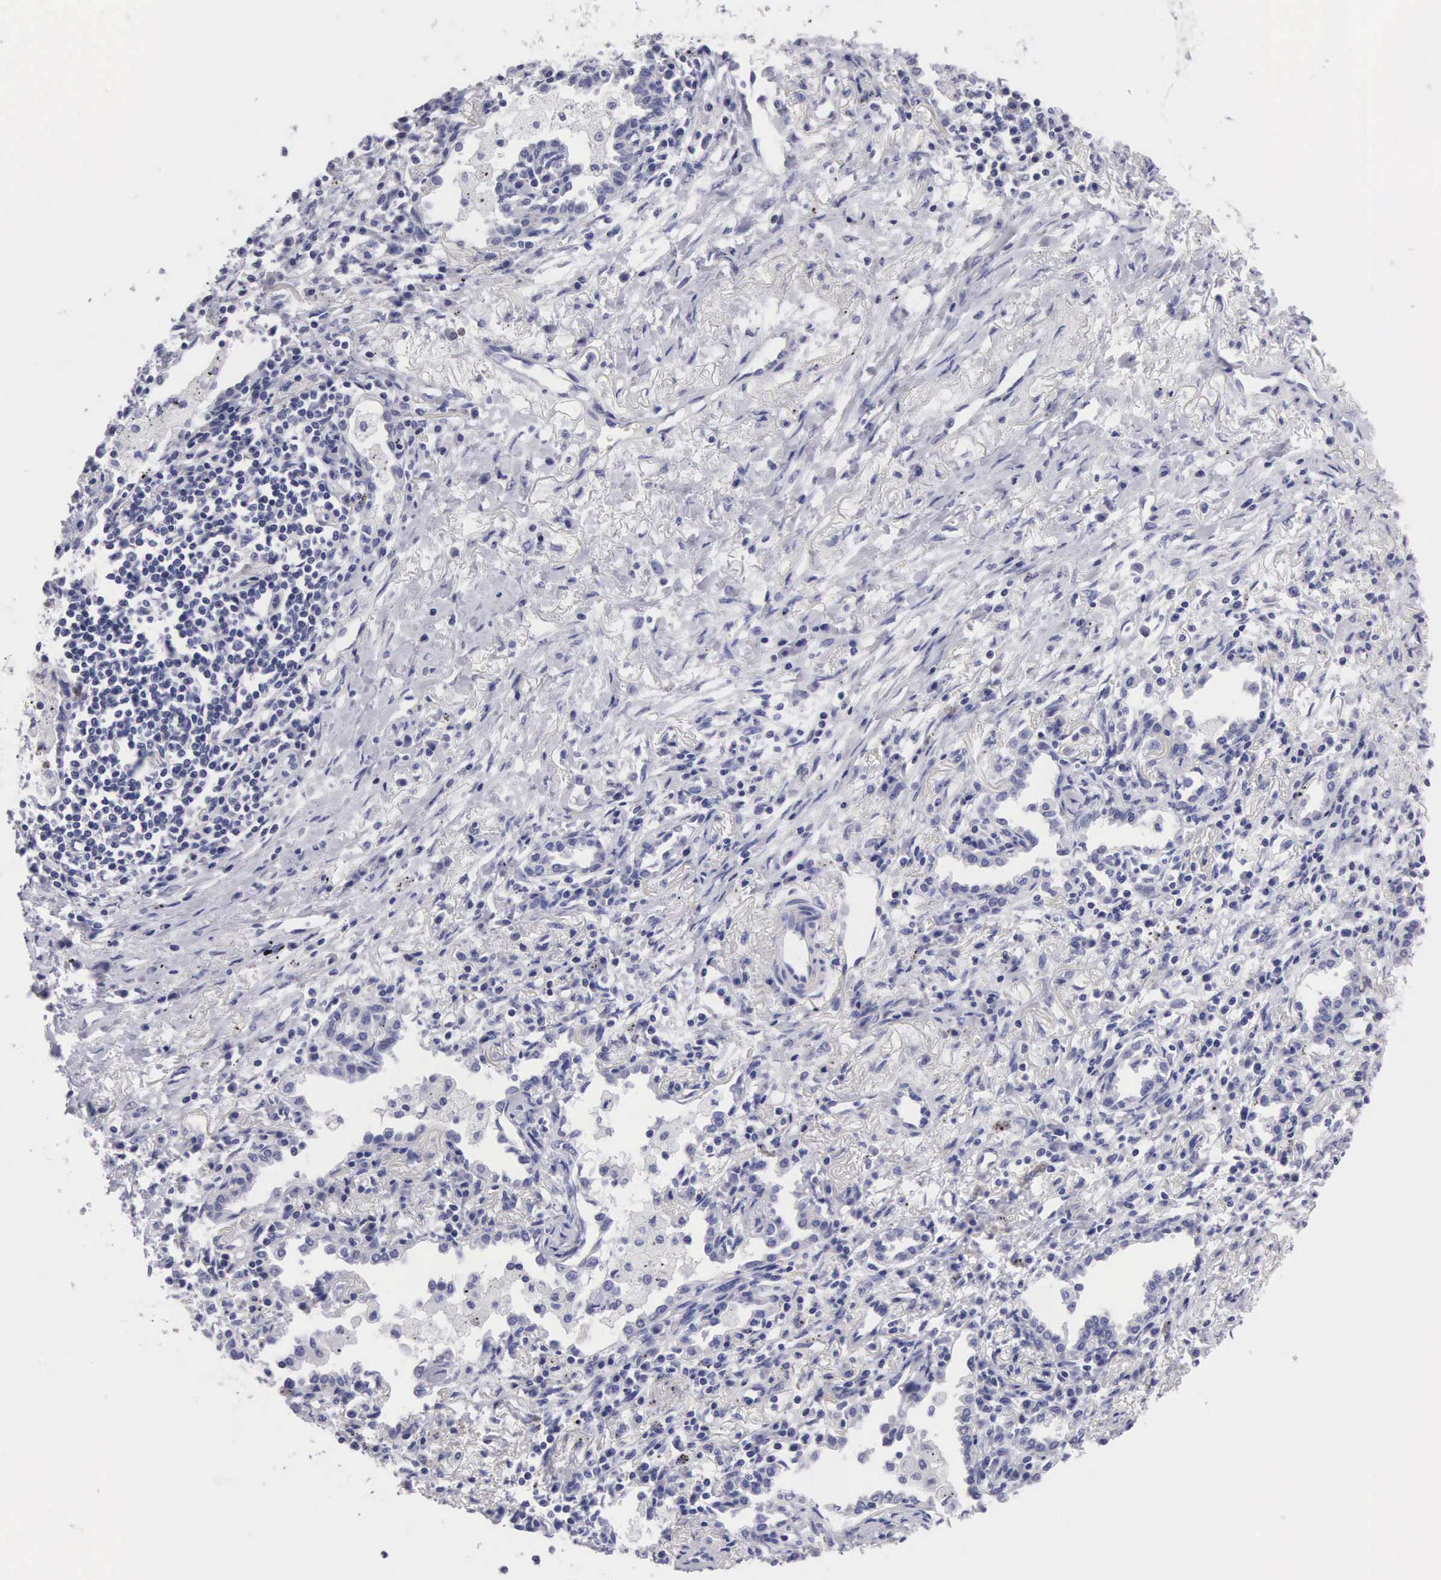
{"staining": {"intensity": "negative", "quantity": "none", "location": "none"}, "tissue": "lung cancer", "cell_type": "Tumor cells", "image_type": "cancer", "snomed": [{"axis": "morphology", "description": "Adenocarcinoma, NOS"}, {"axis": "topography", "description": "Lung"}], "caption": "High magnification brightfield microscopy of lung cancer stained with DAB (3,3'-diaminobenzidine) (brown) and counterstained with hematoxylin (blue): tumor cells show no significant expression.", "gene": "SOX11", "patient": {"sex": "male", "age": 60}}